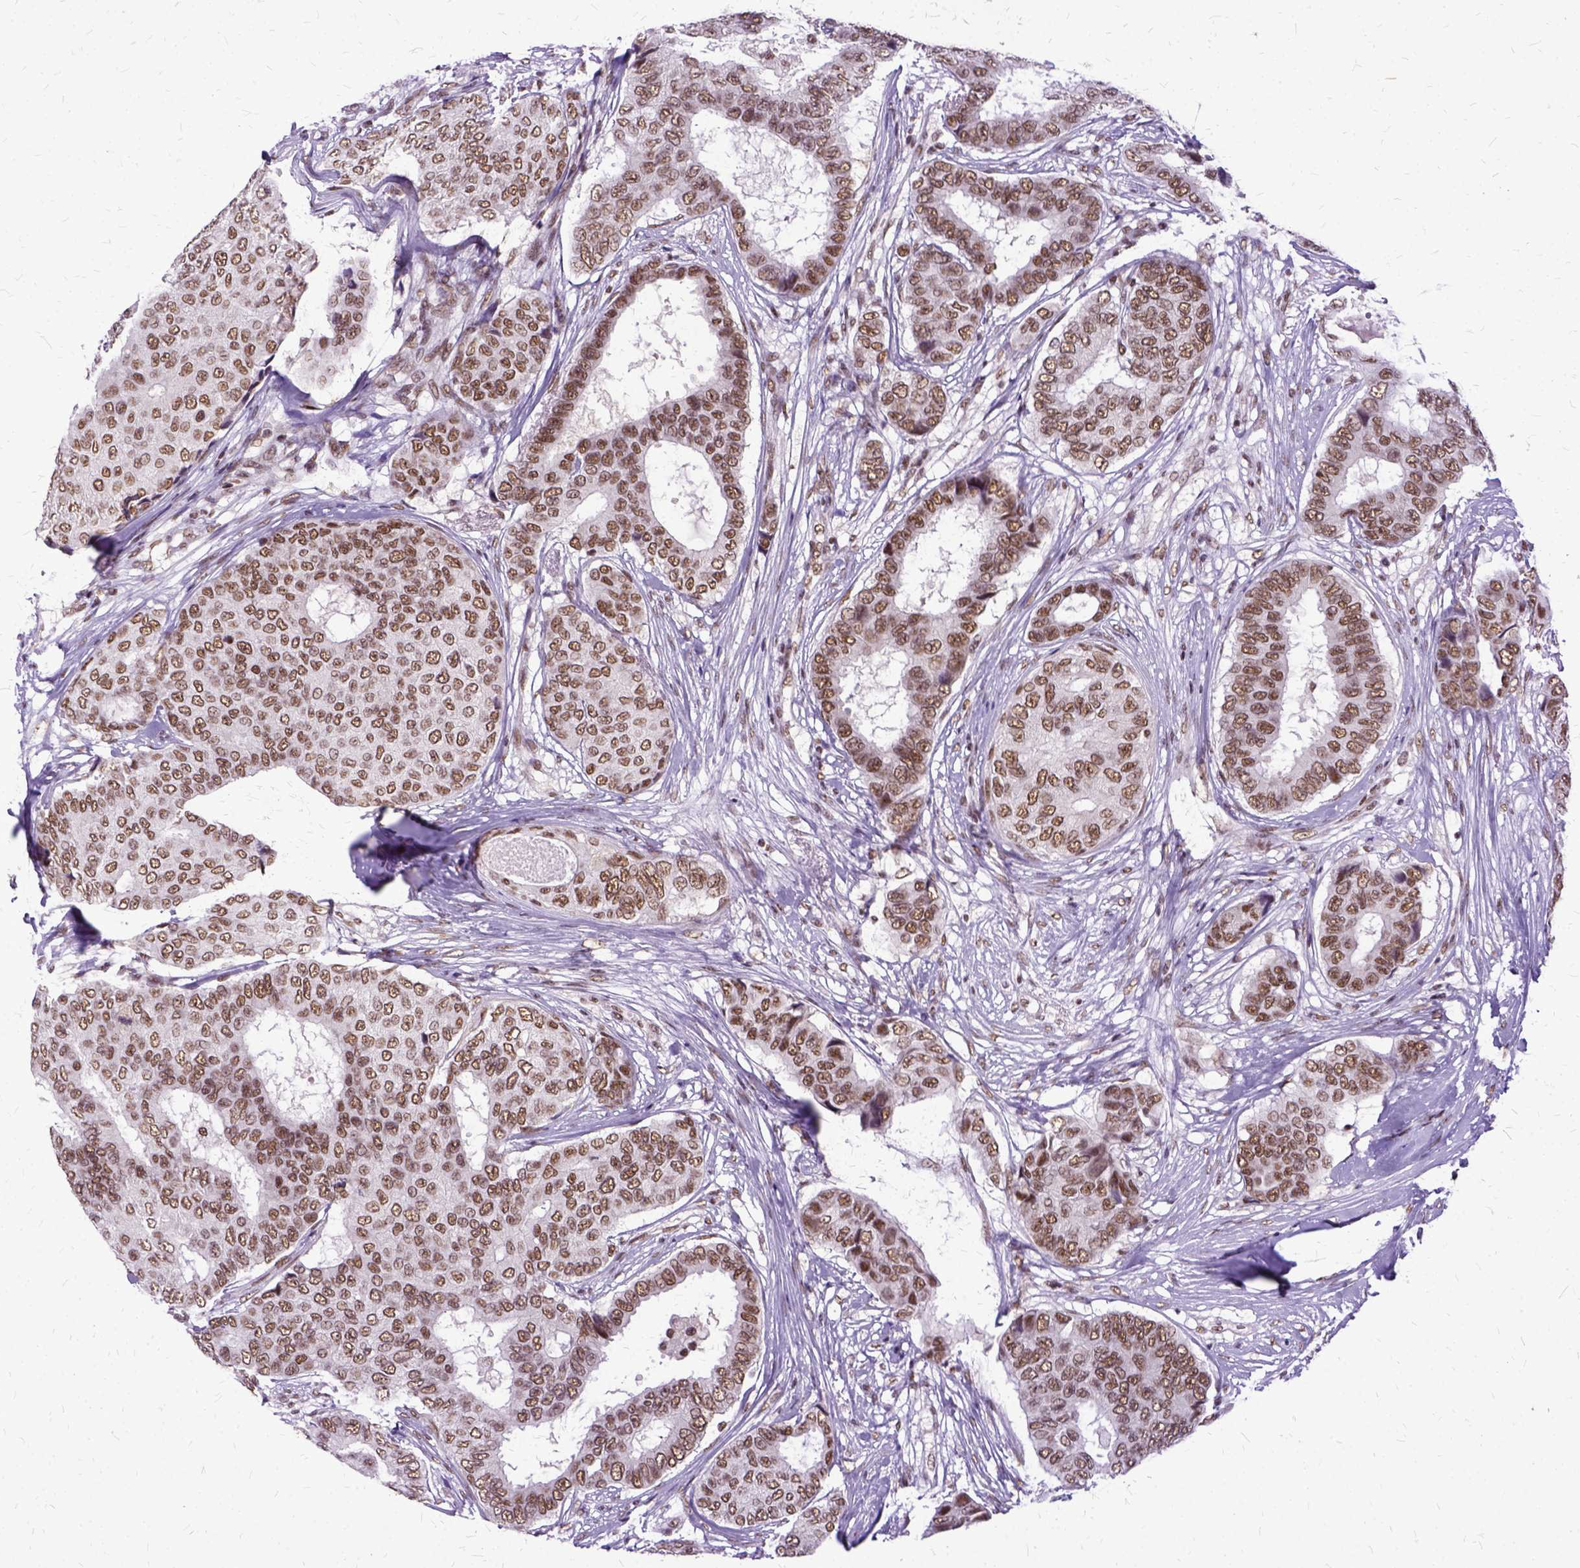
{"staining": {"intensity": "moderate", "quantity": ">75%", "location": "nuclear"}, "tissue": "breast cancer", "cell_type": "Tumor cells", "image_type": "cancer", "snomed": [{"axis": "morphology", "description": "Duct carcinoma"}, {"axis": "topography", "description": "Breast"}], "caption": "Immunohistochemistry (IHC) of intraductal carcinoma (breast) displays medium levels of moderate nuclear expression in approximately >75% of tumor cells. (Brightfield microscopy of DAB IHC at high magnification).", "gene": "SETD1A", "patient": {"sex": "female", "age": 75}}